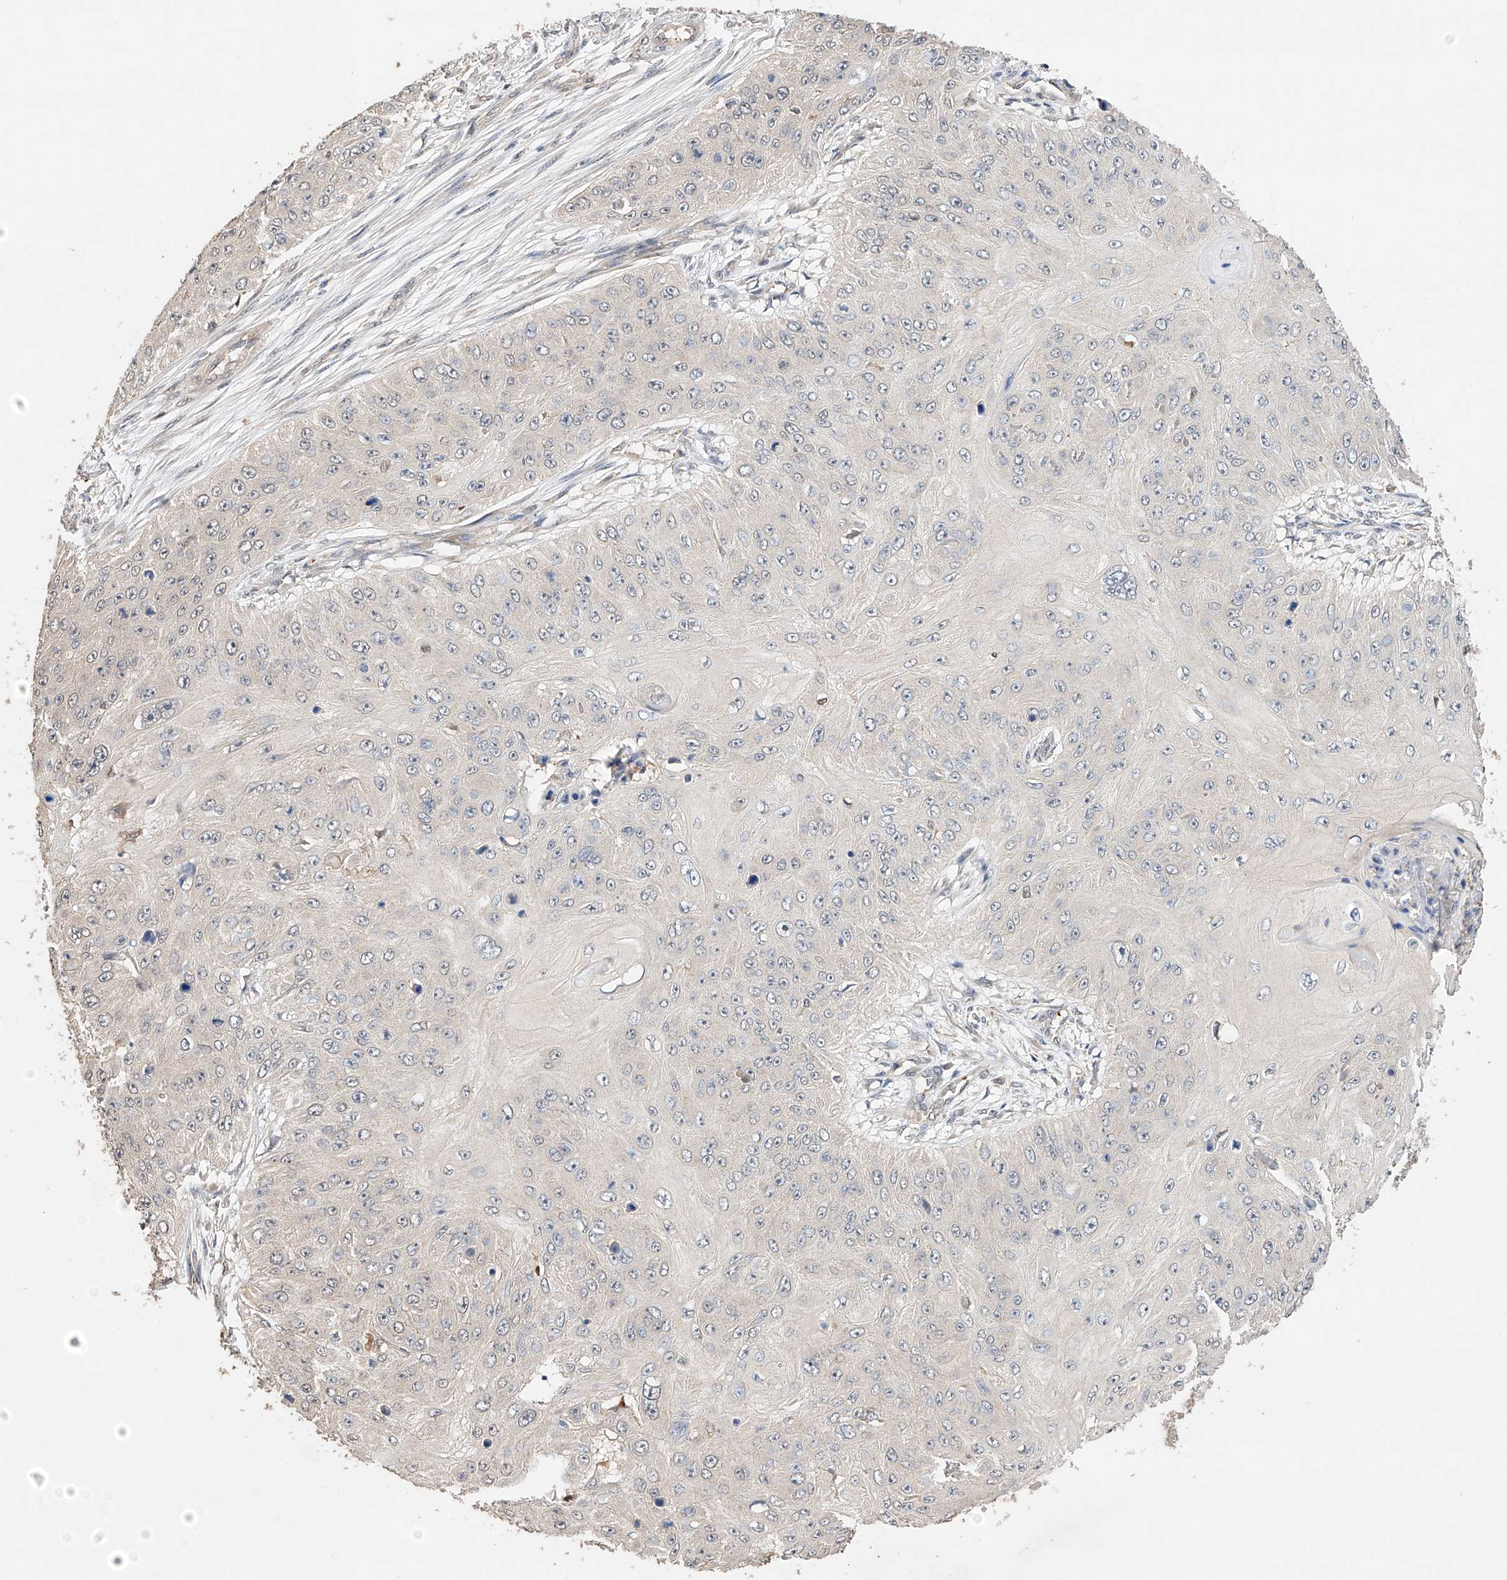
{"staining": {"intensity": "negative", "quantity": "none", "location": "none"}, "tissue": "skin cancer", "cell_type": "Tumor cells", "image_type": "cancer", "snomed": [{"axis": "morphology", "description": "Squamous cell carcinoma, NOS"}, {"axis": "topography", "description": "Skin"}], "caption": "Skin cancer was stained to show a protein in brown. There is no significant expression in tumor cells. (DAB immunohistochemistry, high magnification).", "gene": "ZFHX2", "patient": {"sex": "female", "age": 80}}